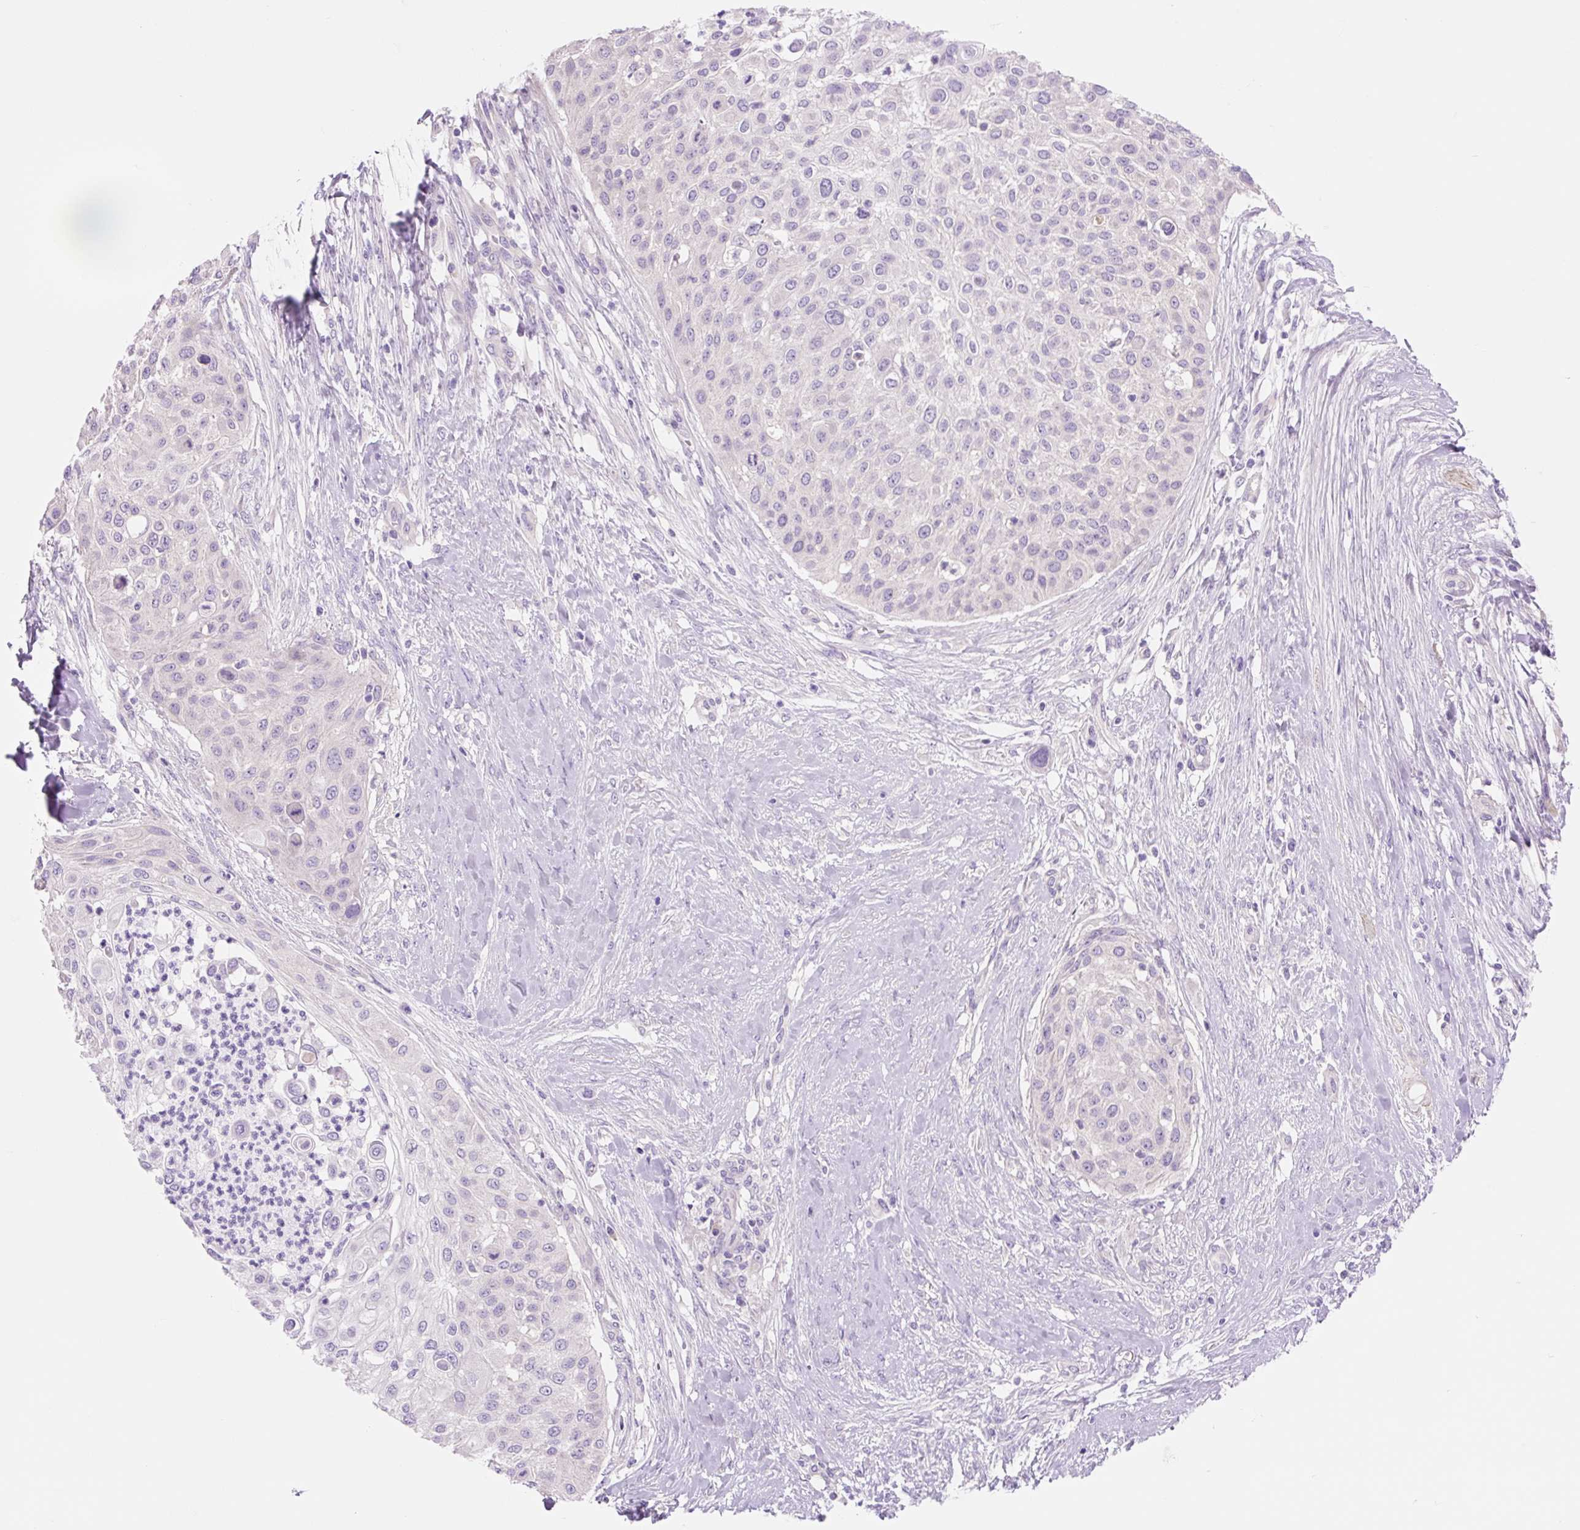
{"staining": {"intensity": "negative", "quantity": "none", "location": "none"}, "tissue": "skin cancer", "cell_type": "Tumor cells", "image_type": "cancer", "snomed": [{"axis": "morphology", "description": "Squamous cell carcinoma, NOS"}, {"axis": "topography", "description": "Skin"}], "caption": "Immunohistochemistry (IHC) of human skin squamous cell carcinoma demonstrates no expression in tumor cells.", "gene": "CELF6", "patient": {"sex": "female", "age": 87}}